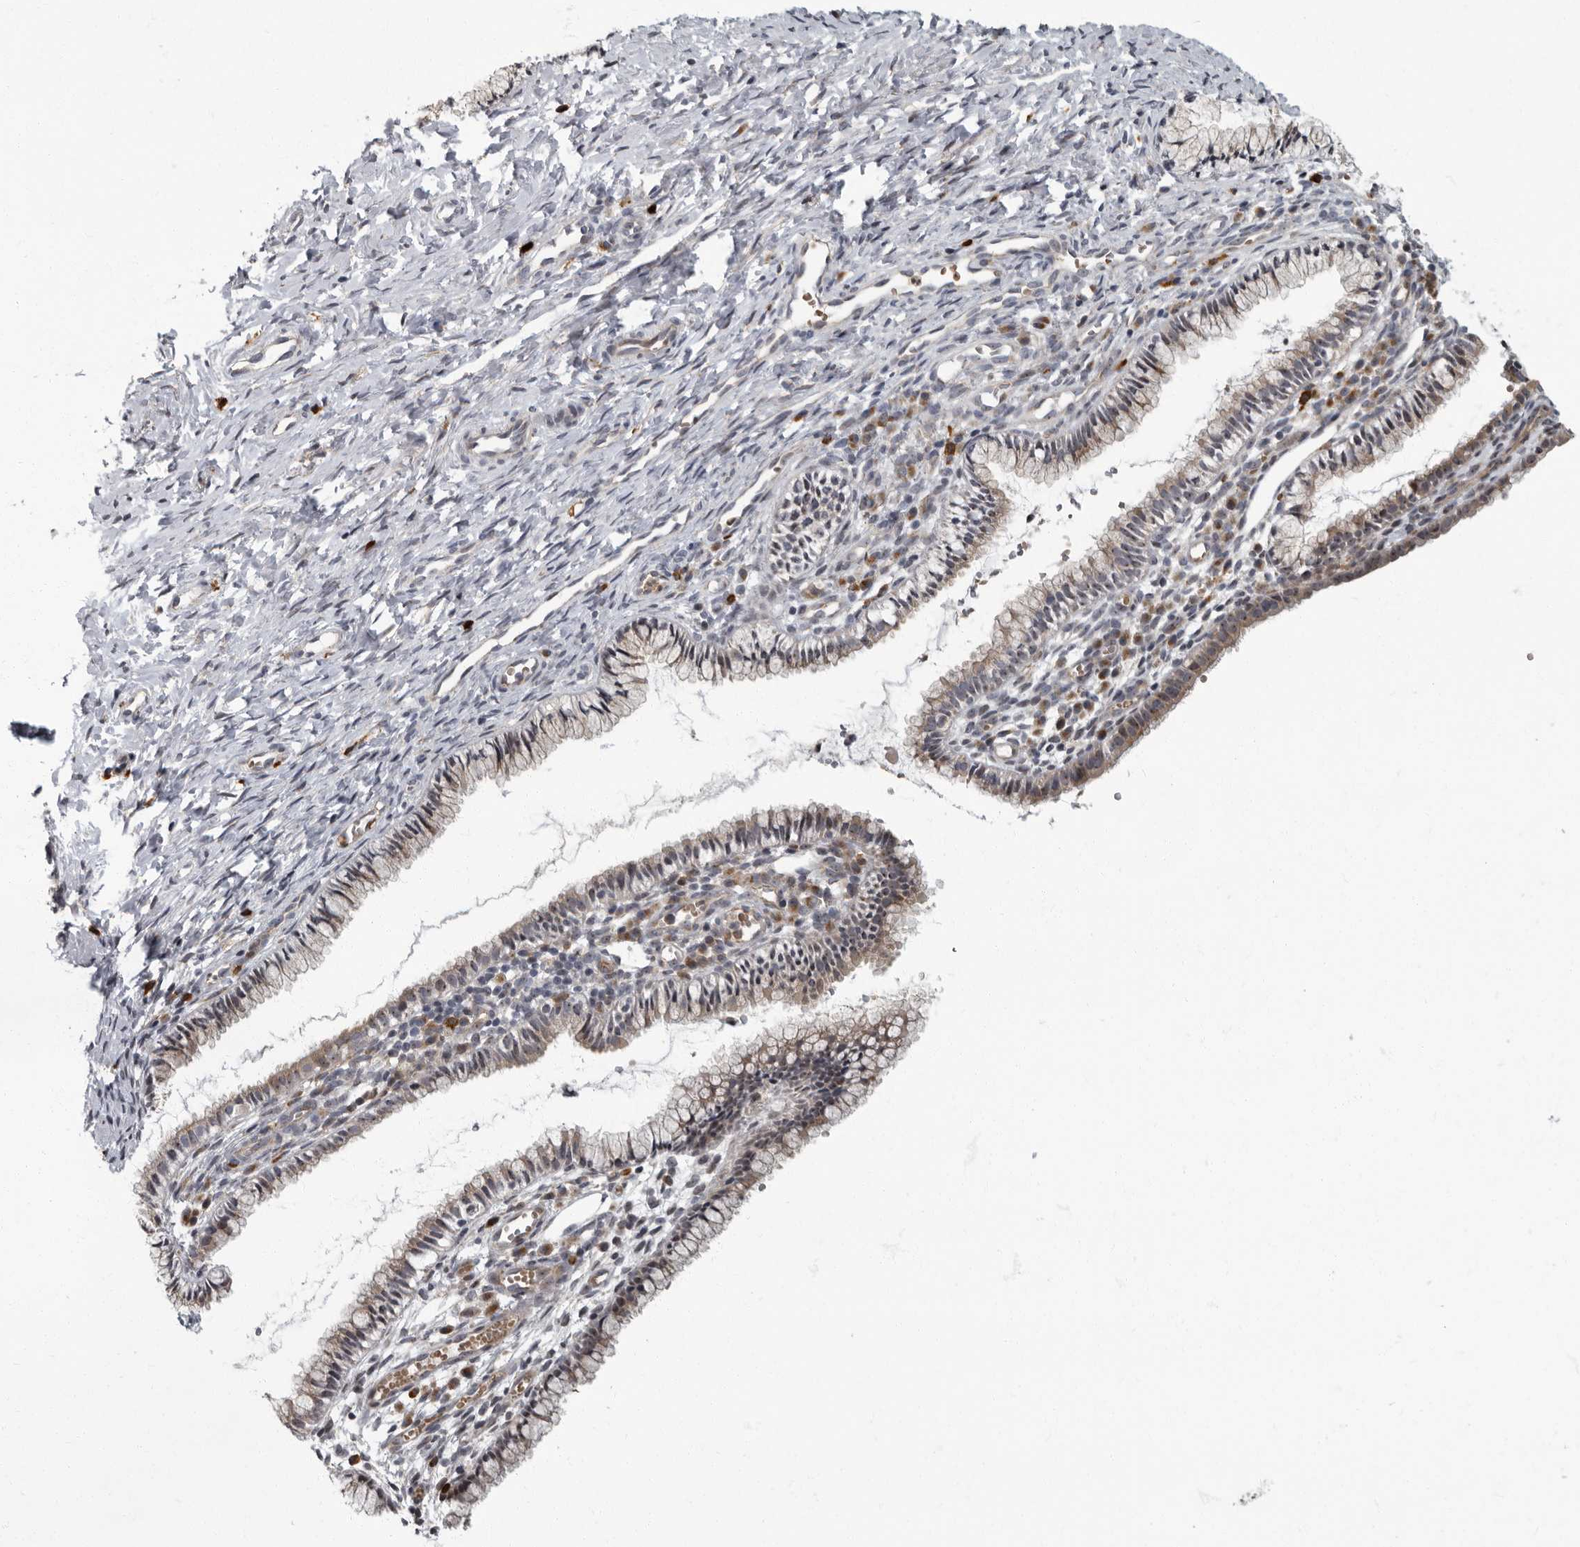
{"staining": {"intensity": "weak", "quantity": ">75%", "location": "cytoplasmic/membranous"}, "tissue": "cervix", "cell_type": "Glandular cells", "image_type": "normal", "snomed": [{"axis": "morphology", "description": "Normal tissue, NOS"}, {"axis": "topography", "description": "Cervix"}], "caption": "Unremarkable cervix displays weak cytoplasmic/membranous staining in about >75% of glandular cells, visualized by immunohistochemistry.", "gene": "PDCD11", "patient": {"sex": "female", "age": 27}}